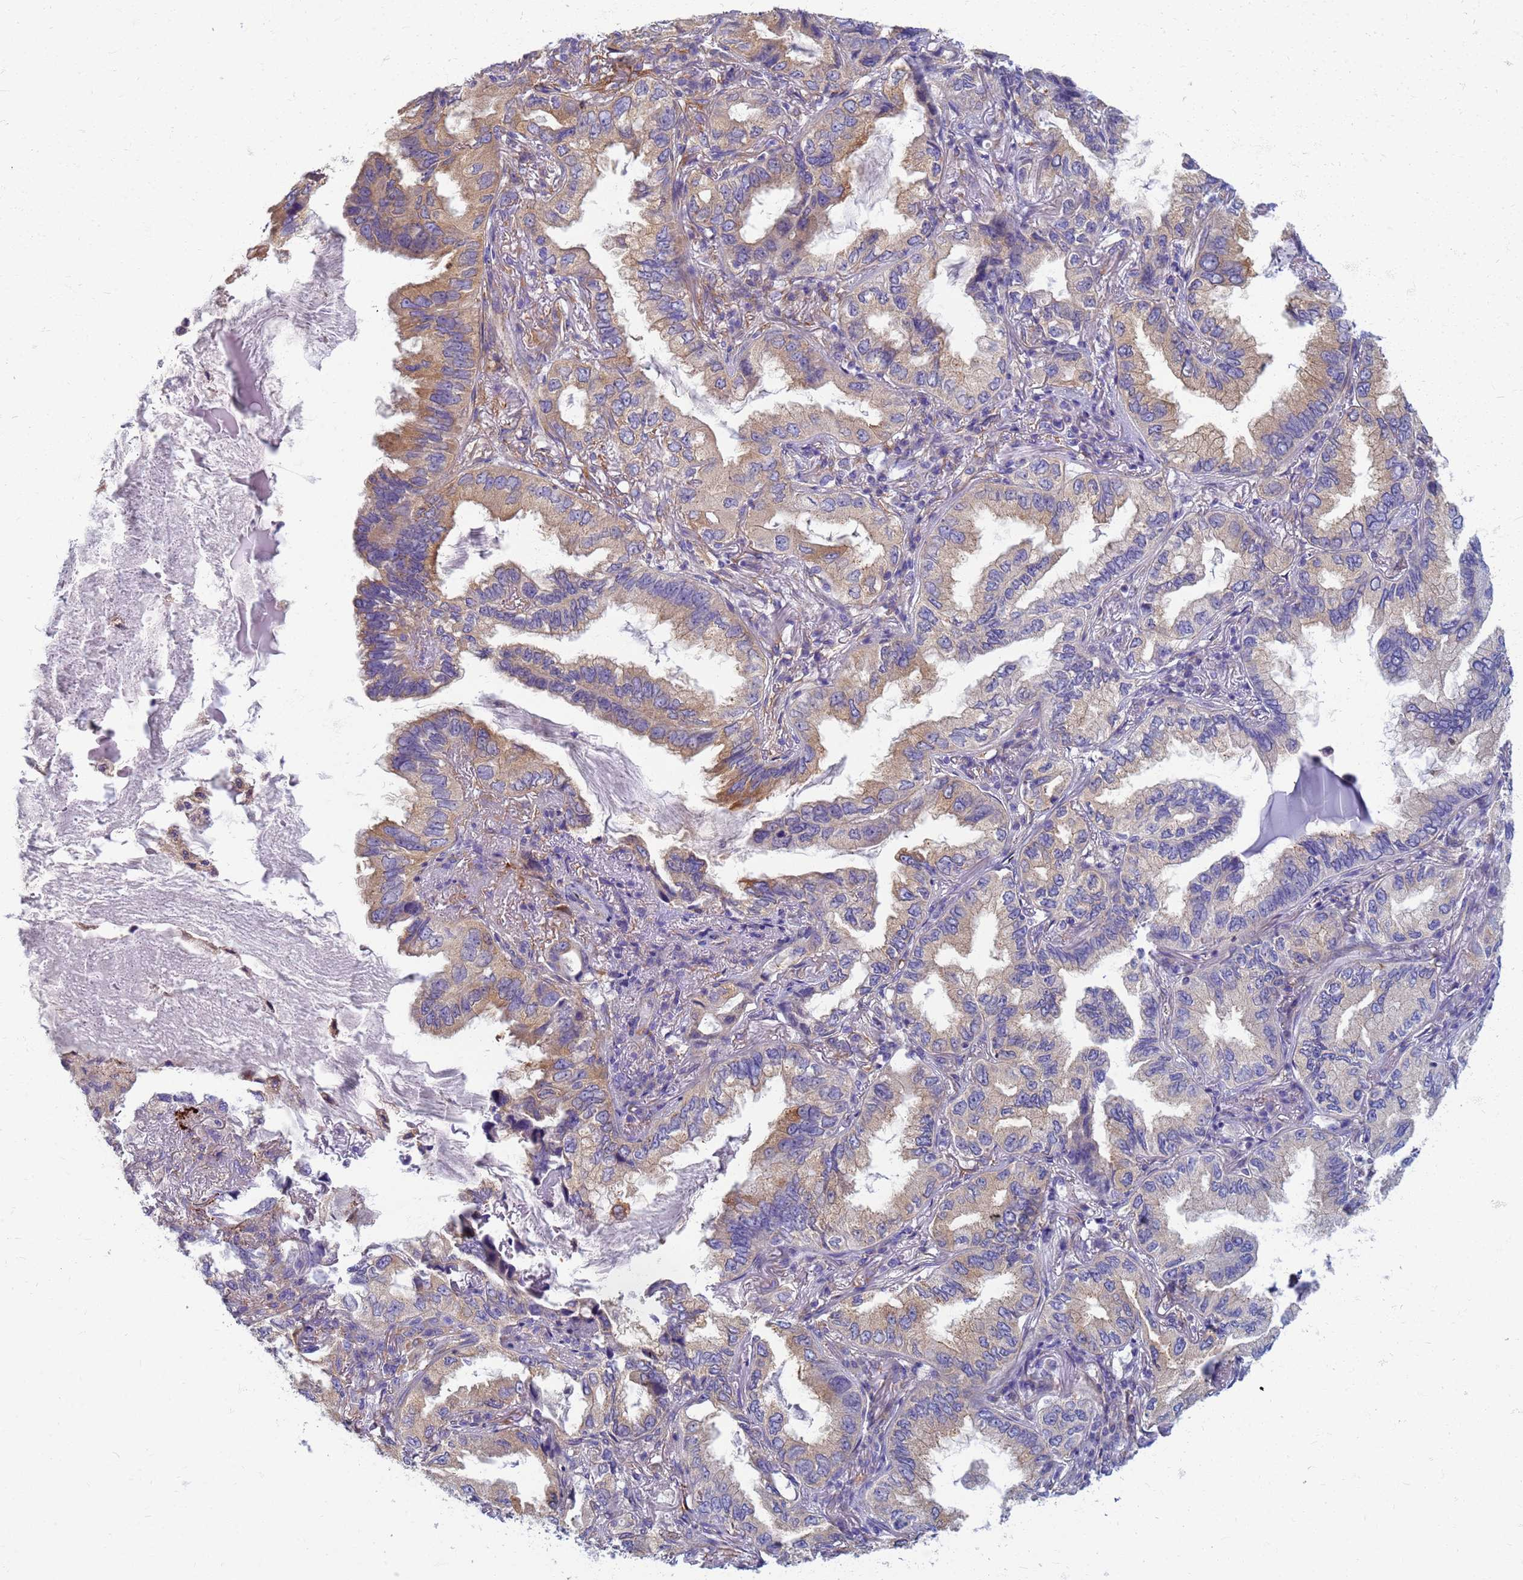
{"staining": {"intensity": "moderate", "quantity": "25%-75%", "location": "cytoplasmic/membranous"}, "tissue": "lung cancer", "cell_type": "Tumor cells", "image_type": "cancer", "snomed": [{"axis": "morphology", "description": "Adenocarcinoma, NOS"}, {"axis": "topography", "description": "Lung"}], "caption": "The immunohistochemical stain labels moderate cytoplasmic/membranous expression in tumor cells of adenocarcinoma (lung) tissue. The staining is performed using DAB (3,3'-diaminobenzidine) brown chromogen to label protein expression. The nuclei are counter-stained blue using hematoxylin.", "gene": "EEA1", "patient": {"sex": "female", "age": 69}}